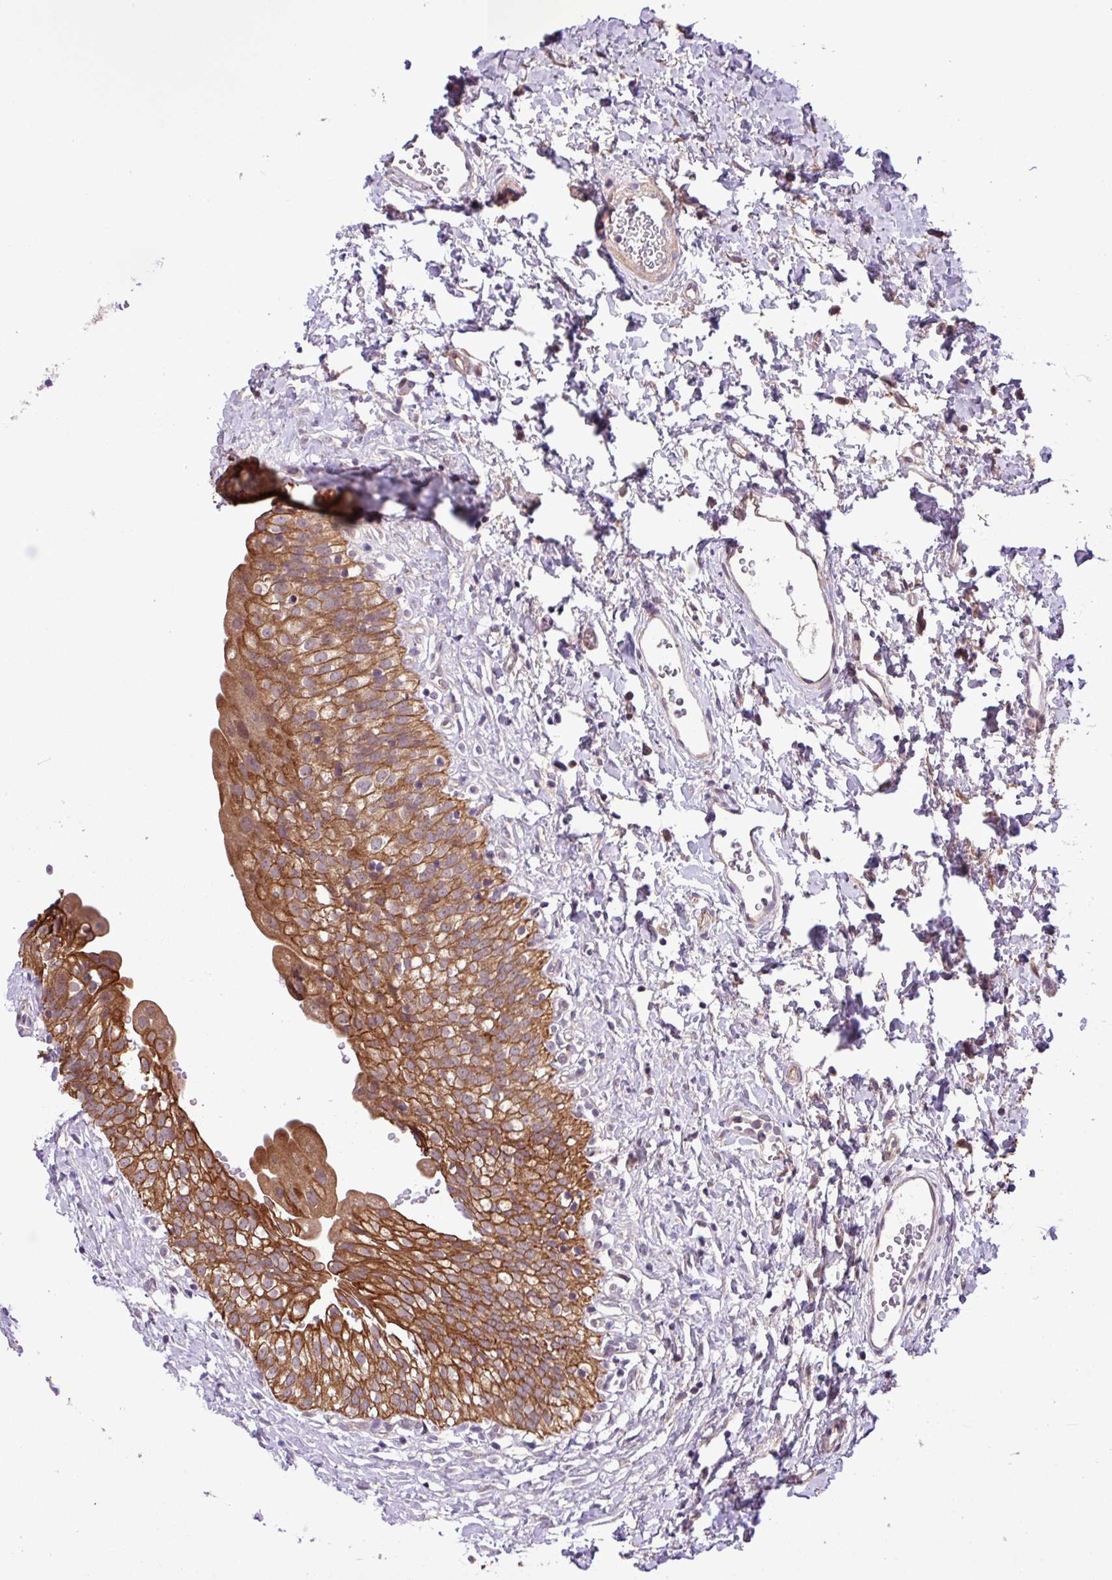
{"staining": {"intensity": "strong", "quantity": ">75%", "location": "cytoplasmic/membranous"}, "tissue": "urinary bladder", "cell_type": "Urothelial cells", "image_type": "normal", "snomed": [{"axis": "morphology", "description": "Normal tissue, NOS"}, {"axis": "topography", "description": "Urinary bladder"}], "caption": "An immunohistochemistry image of normal tissue is shown. Protein staining in brown labels strong cytoplasmic/membranous positivity in urinary bladder within urothelial cells.", "gene": "TIMM10B", "patient": {"sex": "male", "age": 51}}